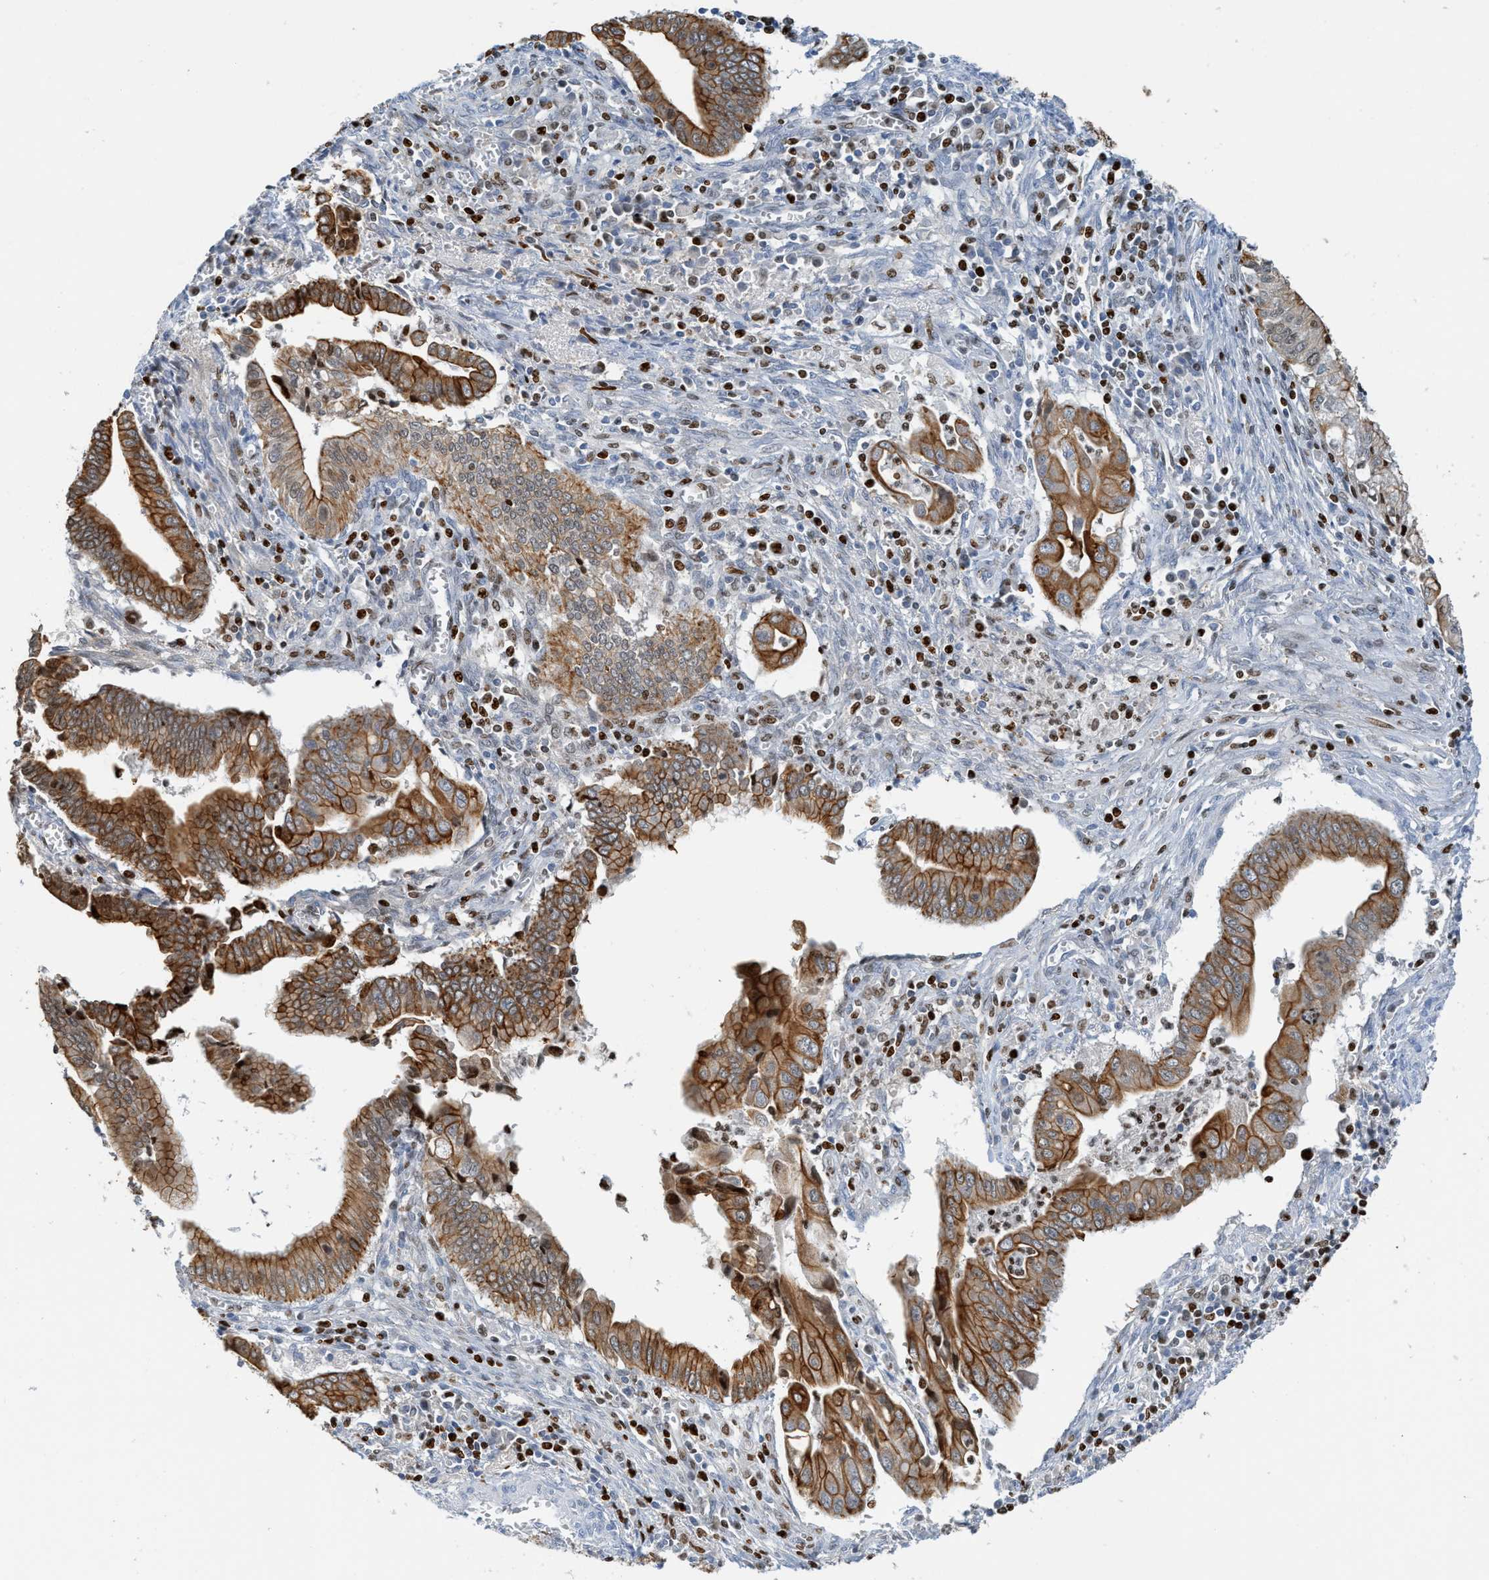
{"staining": {"intensity": "strong", "quantity": ">75%", "location": "cytoplasmic/membranous"}, "tissue": "cervical cancer", "cell_type": "Tumor cells", "image_type": "cancer", "snomed": [{"axis": "morphology", "description": "Adenocarcinoma, NOS"}, {"axis": "topography", "description": "Cervix"}], "caption": "Protein expression analysis of adenocarcinoma (cervical) displays strong cytoplasmic/membranous staining in approximately >75% of tumor cells. (Stains: DAB (3,3'-diaminobenzidine) in brown, nuclei in blue, Microscopy: brightfield microscopy at high magnification).", "gene": "SH3D19", "patient": {"sex": "female", "age": 44}}